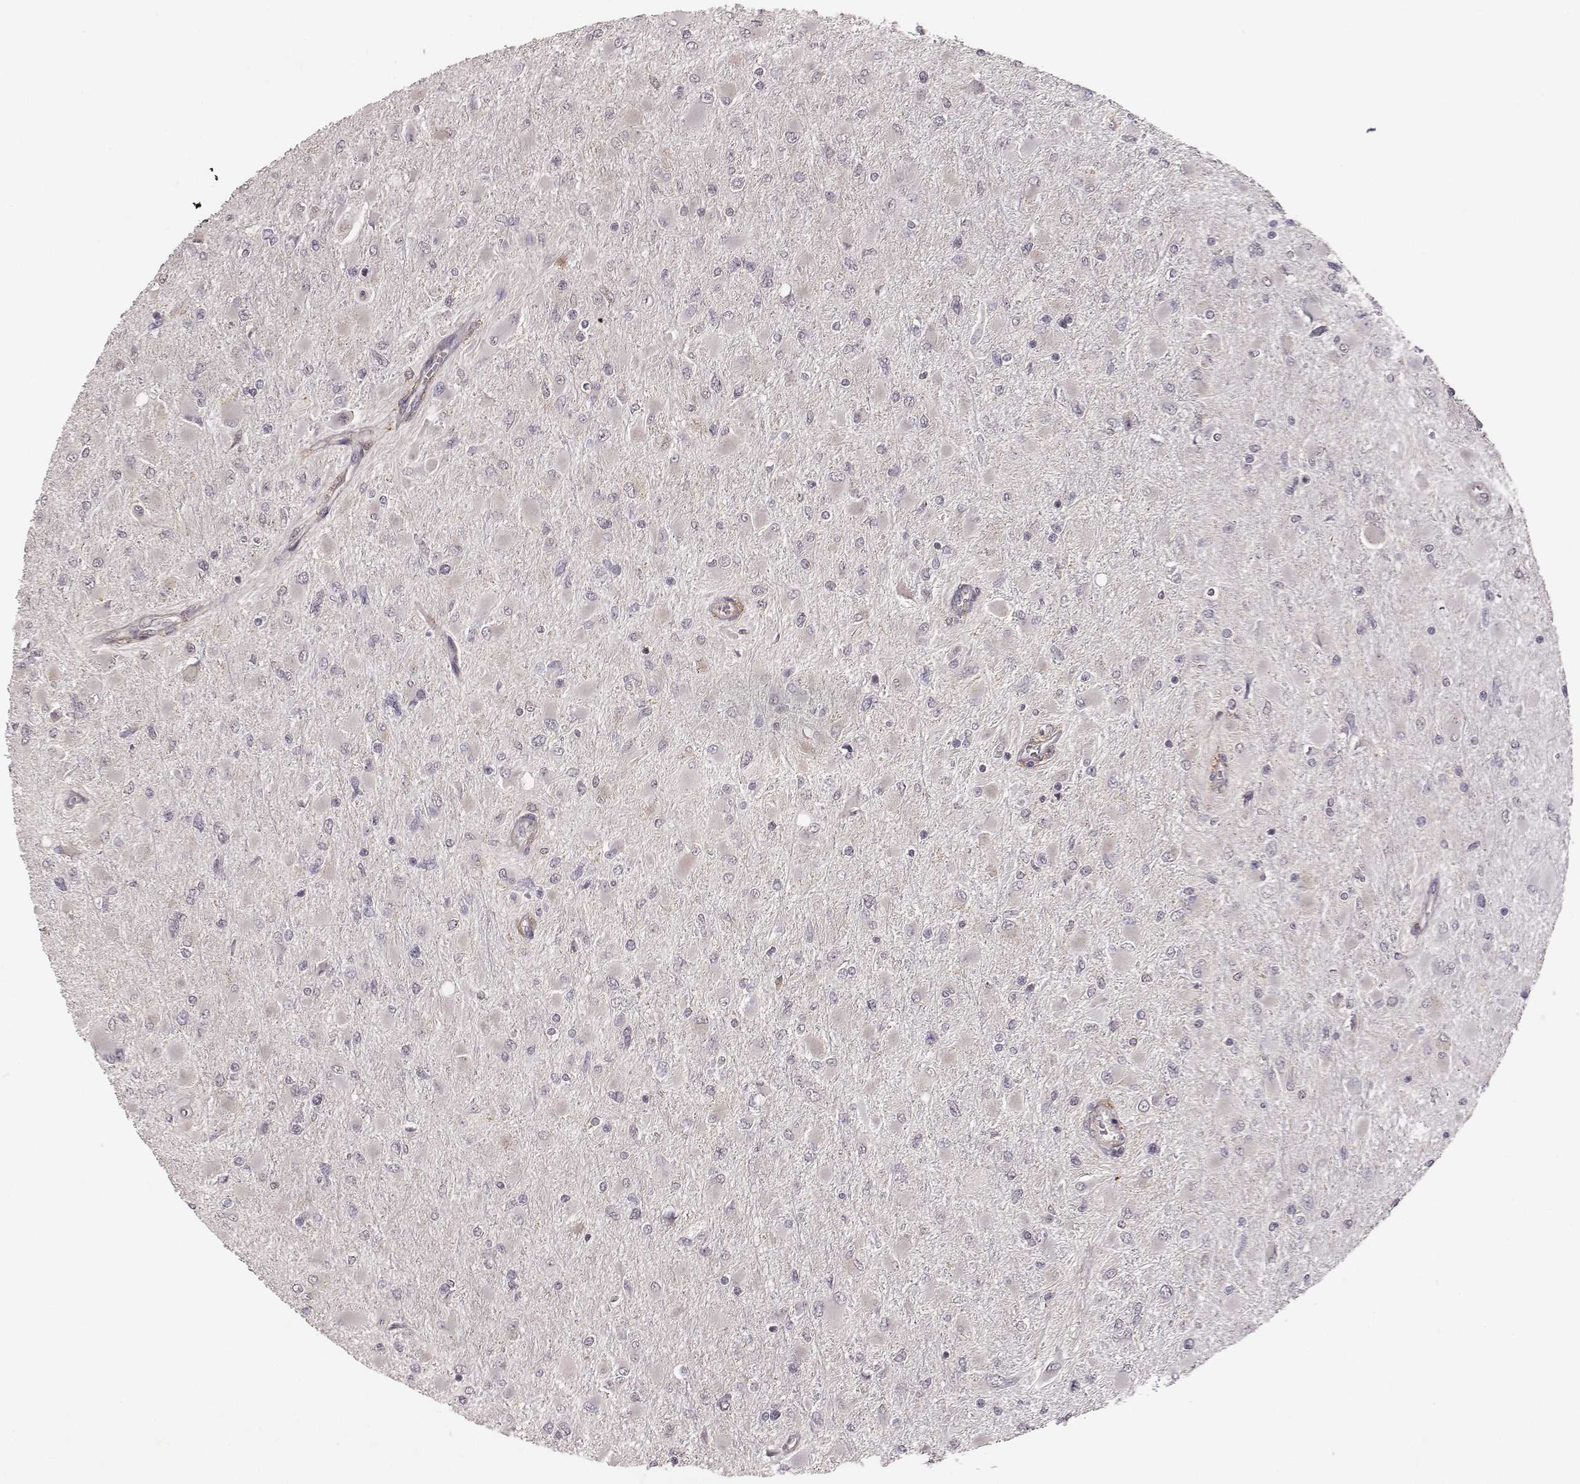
{"staining": {"intensity": "negative", "quantity": "none", "location": "none"}, "tissue": "glioma", "cell_type": "Tumor cells", "image_type": "cancer", "snomed": [{"axis": "morphology", "description": "Glioma, malignant, High grade"}, {"axis": "topography", "description": "Cerebral cortex"}], "caption": "An IHC image of glioma is shown. There is no staining in tumor cells of glioma.", "gene": "VPS26A", "patient": {"sex": "female", "age": 36}}